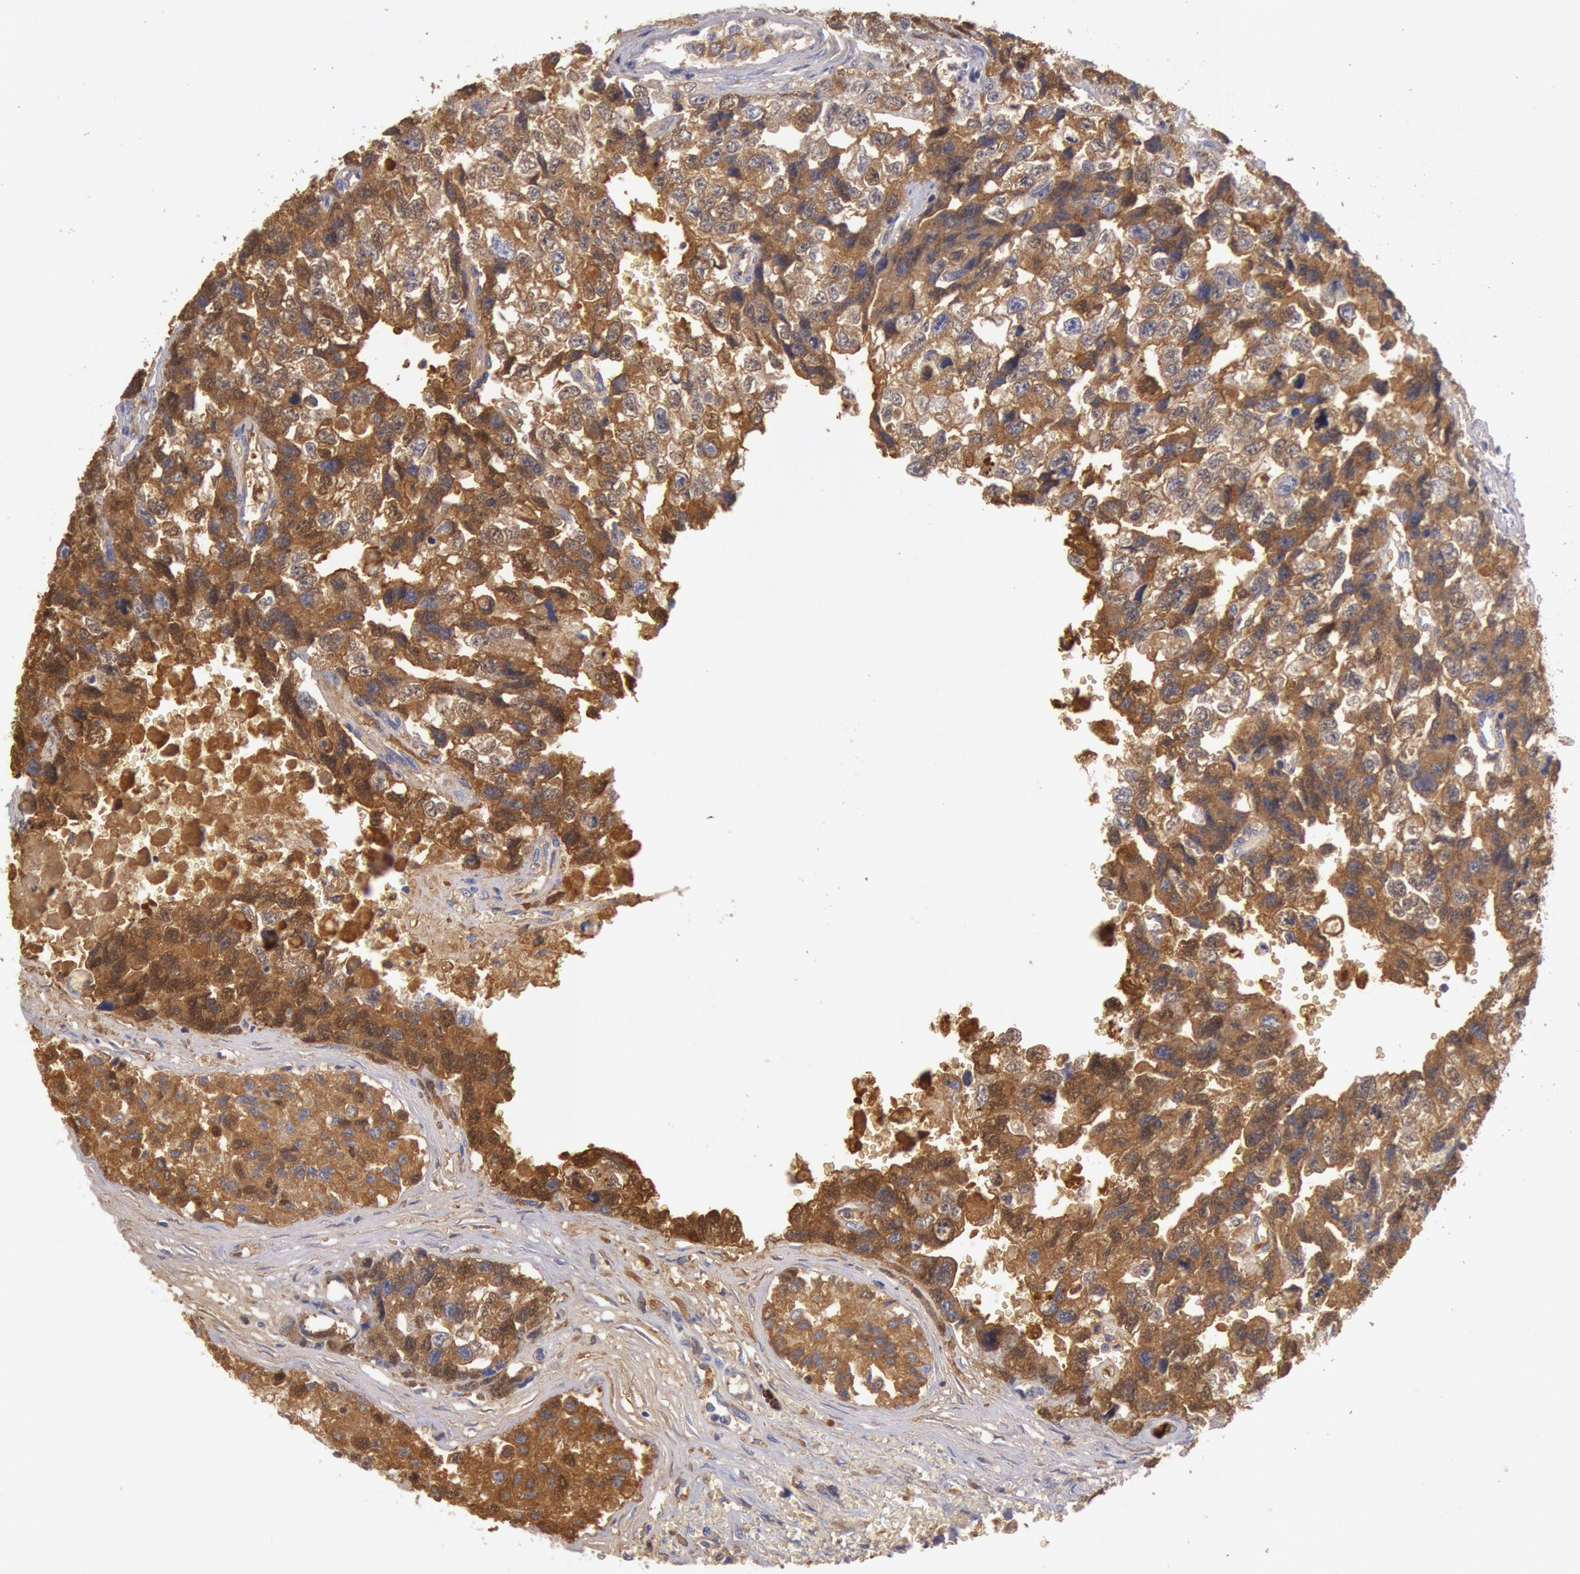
{"staining": {"intensity": "strong", "quantity": ">75%", "location": "cytoplasmic/membranous"}, "tissue": "testis cancer", "cell_type": "Tumor cells", "image_type": "cancer", "snomed": [{"axis": "morphology", "description": "Carcinoma, Embryonal, NOS"}, {"axis": "topography", "description": "Testis"}], "caption": "Protein staining by immunohistochemistry (IHC) demonstrates strong cytoplasmic/membranous expression in approximately >75% of tumor cells in testis embryonal carcinoma.", "gene": "IGHA1", "patient": {"sex": "male", "age": 31}}